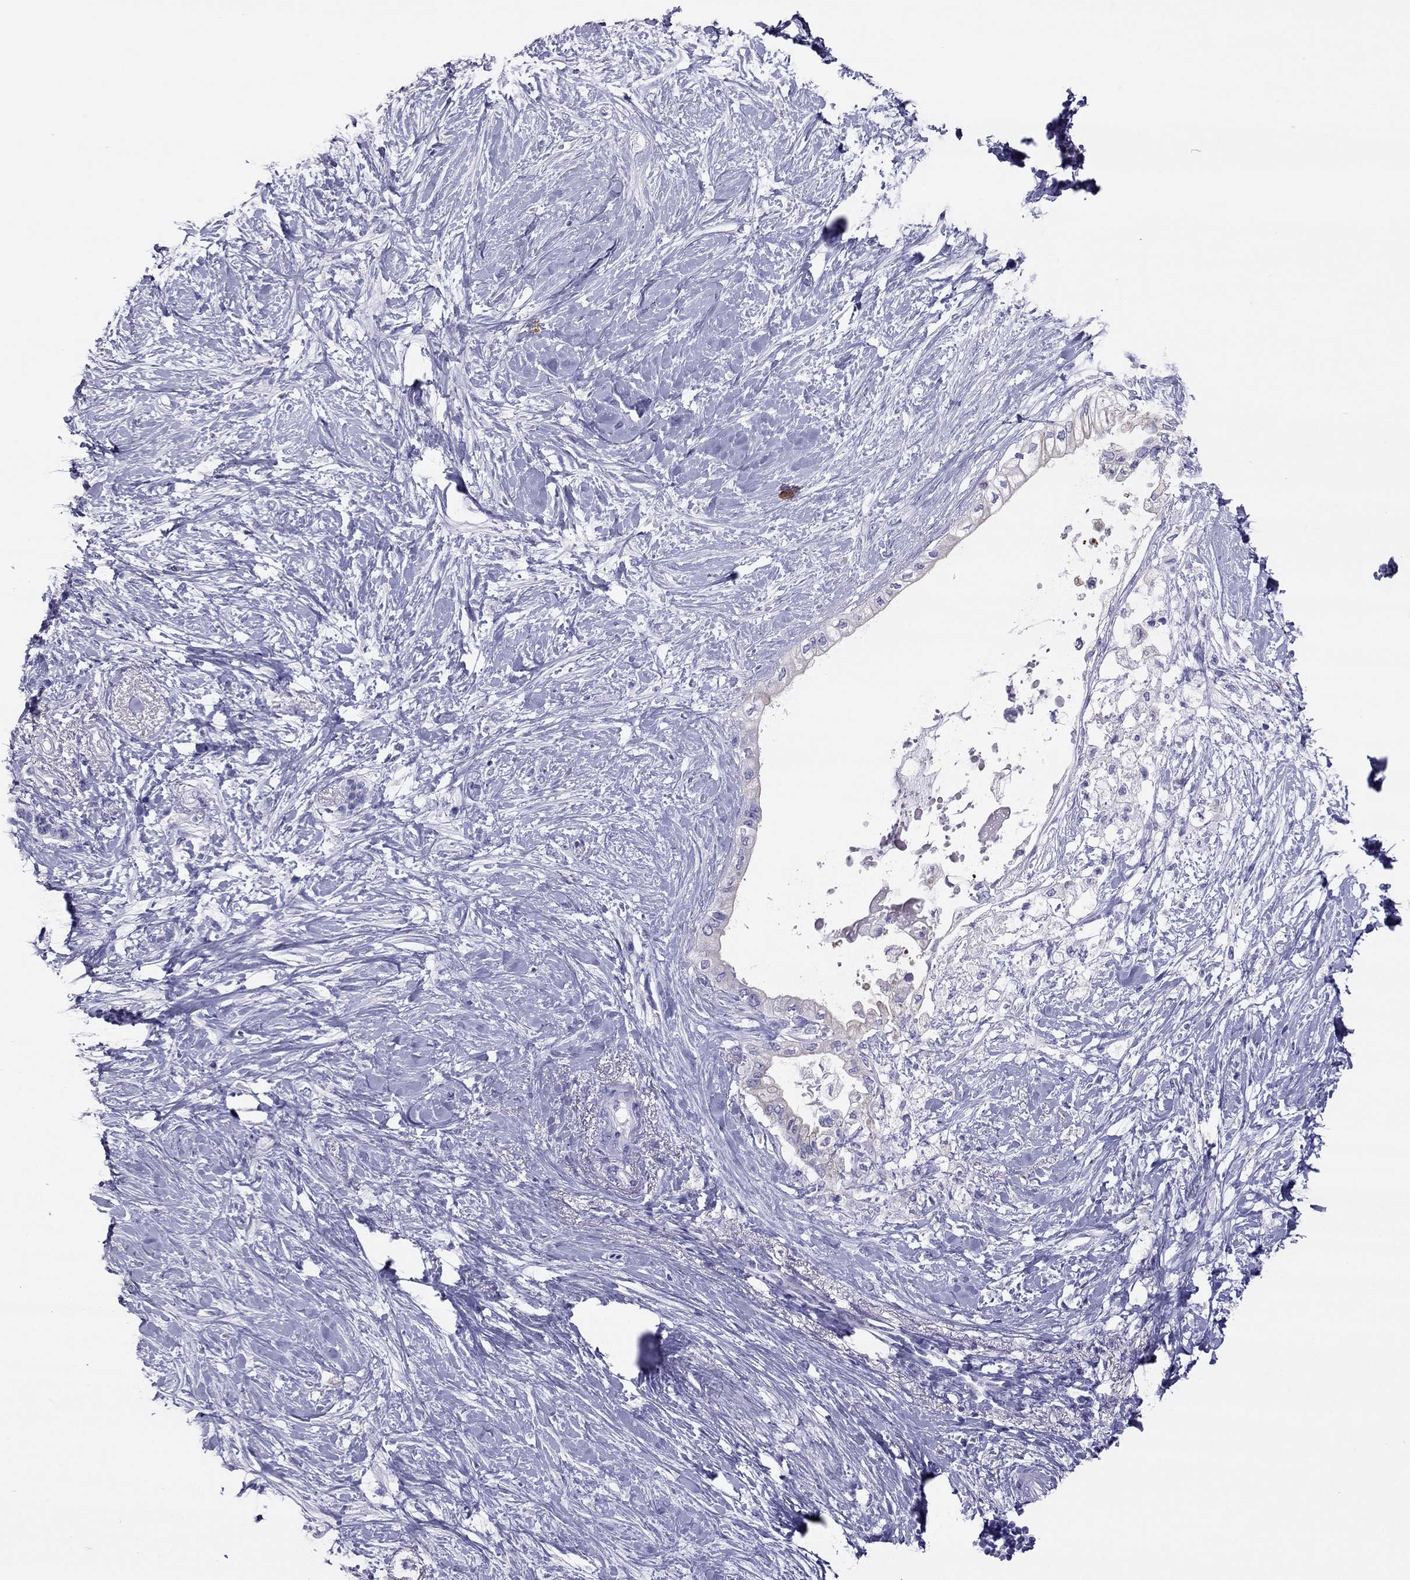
{"staining": {"intensity": "negative", "quantity": "none", "location": "none"}, "tissue": "pancreatic cancer", "cell_type": "Tumor cells", "image_type": "cancer", "snomed": [{"axis": "morphology", "description": "Normal tissue, NOS"}, {"axis": "morphology", "description": "Adenocarcinoma, NOS"}, {"axis": "topography", "description": "Pancreas"}, {"axis": "topography", "description": "Duodenum"}], "caption": "A high-resolution histopathology image shows IHC staining of pancreatic adenocarcinoma, which reveals no significant expression in tumor cells.", "gene": "MAEL", "patient": {"sex": "female", "age": 60}}